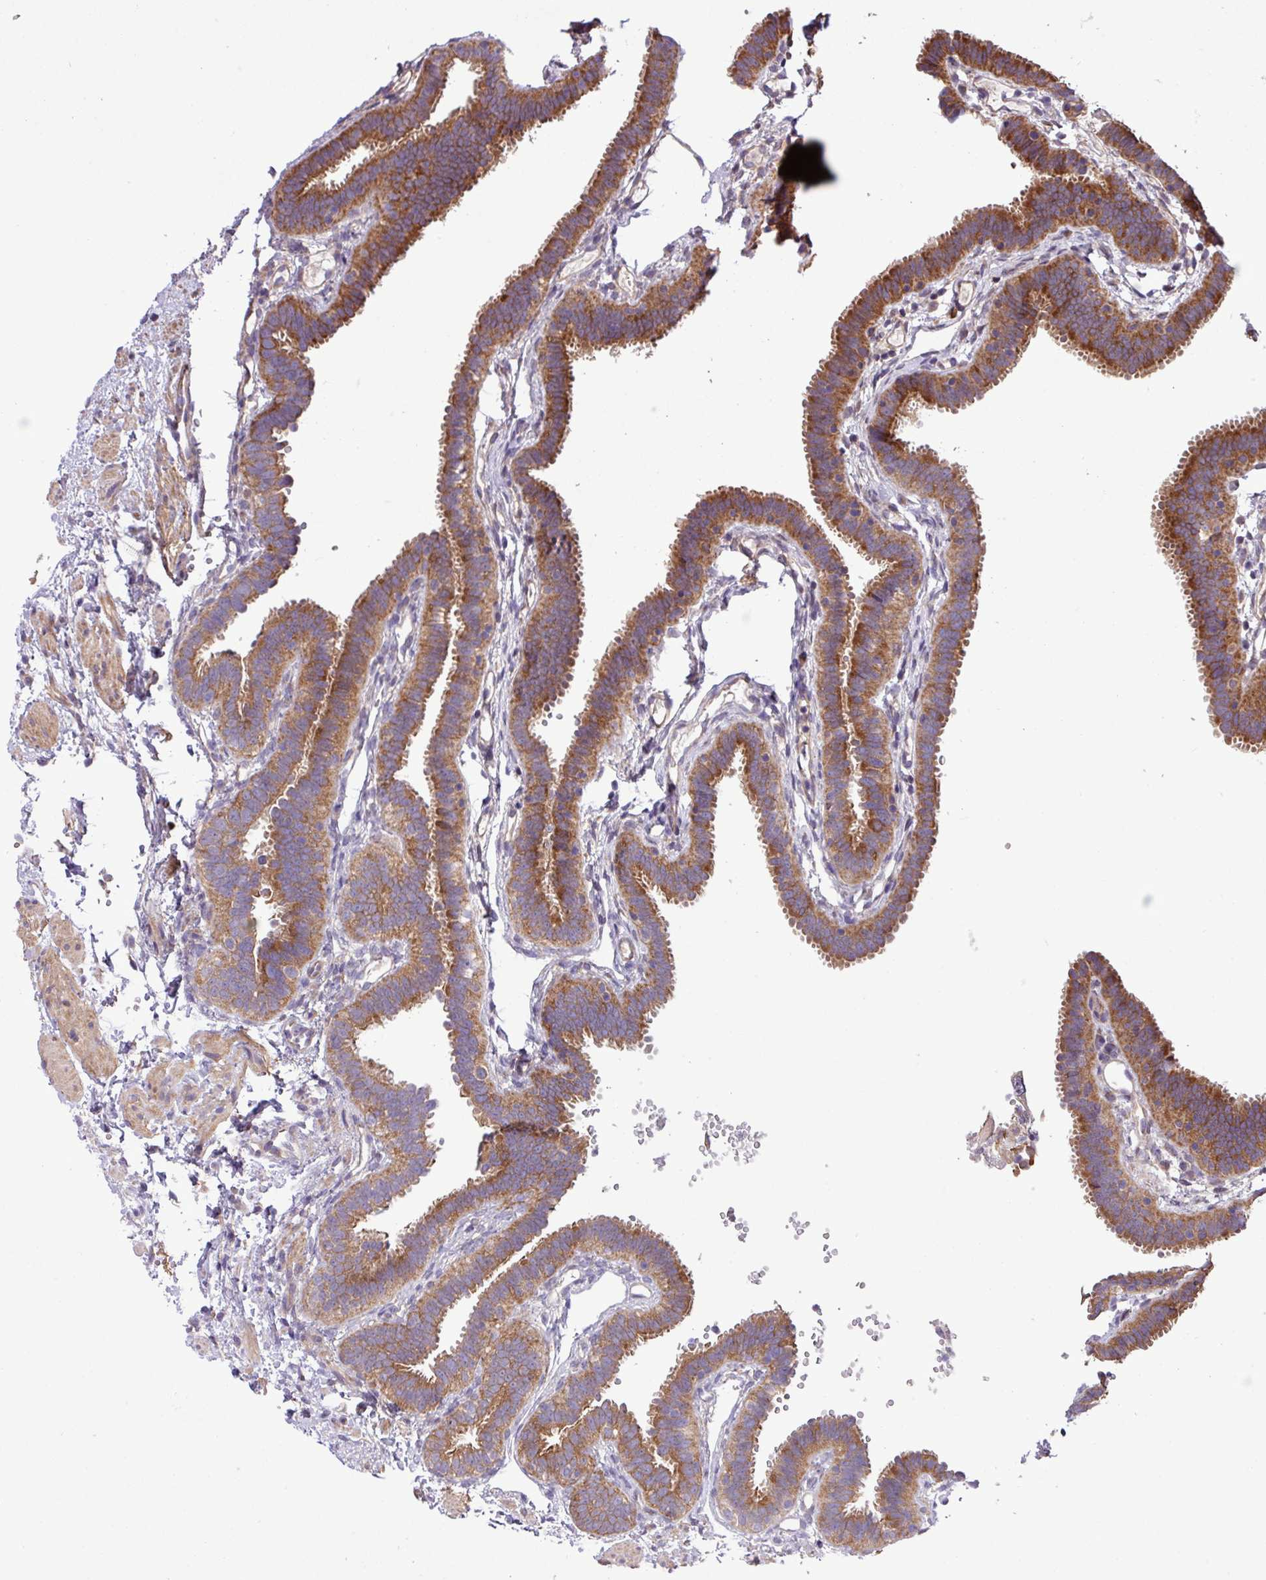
{"staining": {"intensity": "moderate", "quantity": ">75%", "location": "cytoplasmic/membranous"}, "tissue": "fallopian tube", "cell_type": "Glandular cells", "image_type": "normal", "snomed": [{"axis": "morphology", "description": "Normal tissue, NOS"}, {"axis": "topography", "description": "Fallopian tube"}], "caption": "Immunohistochemical staining of normal fallopian tube exhibits medium levels of moderate cytoplasmic/membranous expression in approximately >75% of glandular cells.", "gene": "TIMM10B", "patient": {"sex": "female", "age": 37}}